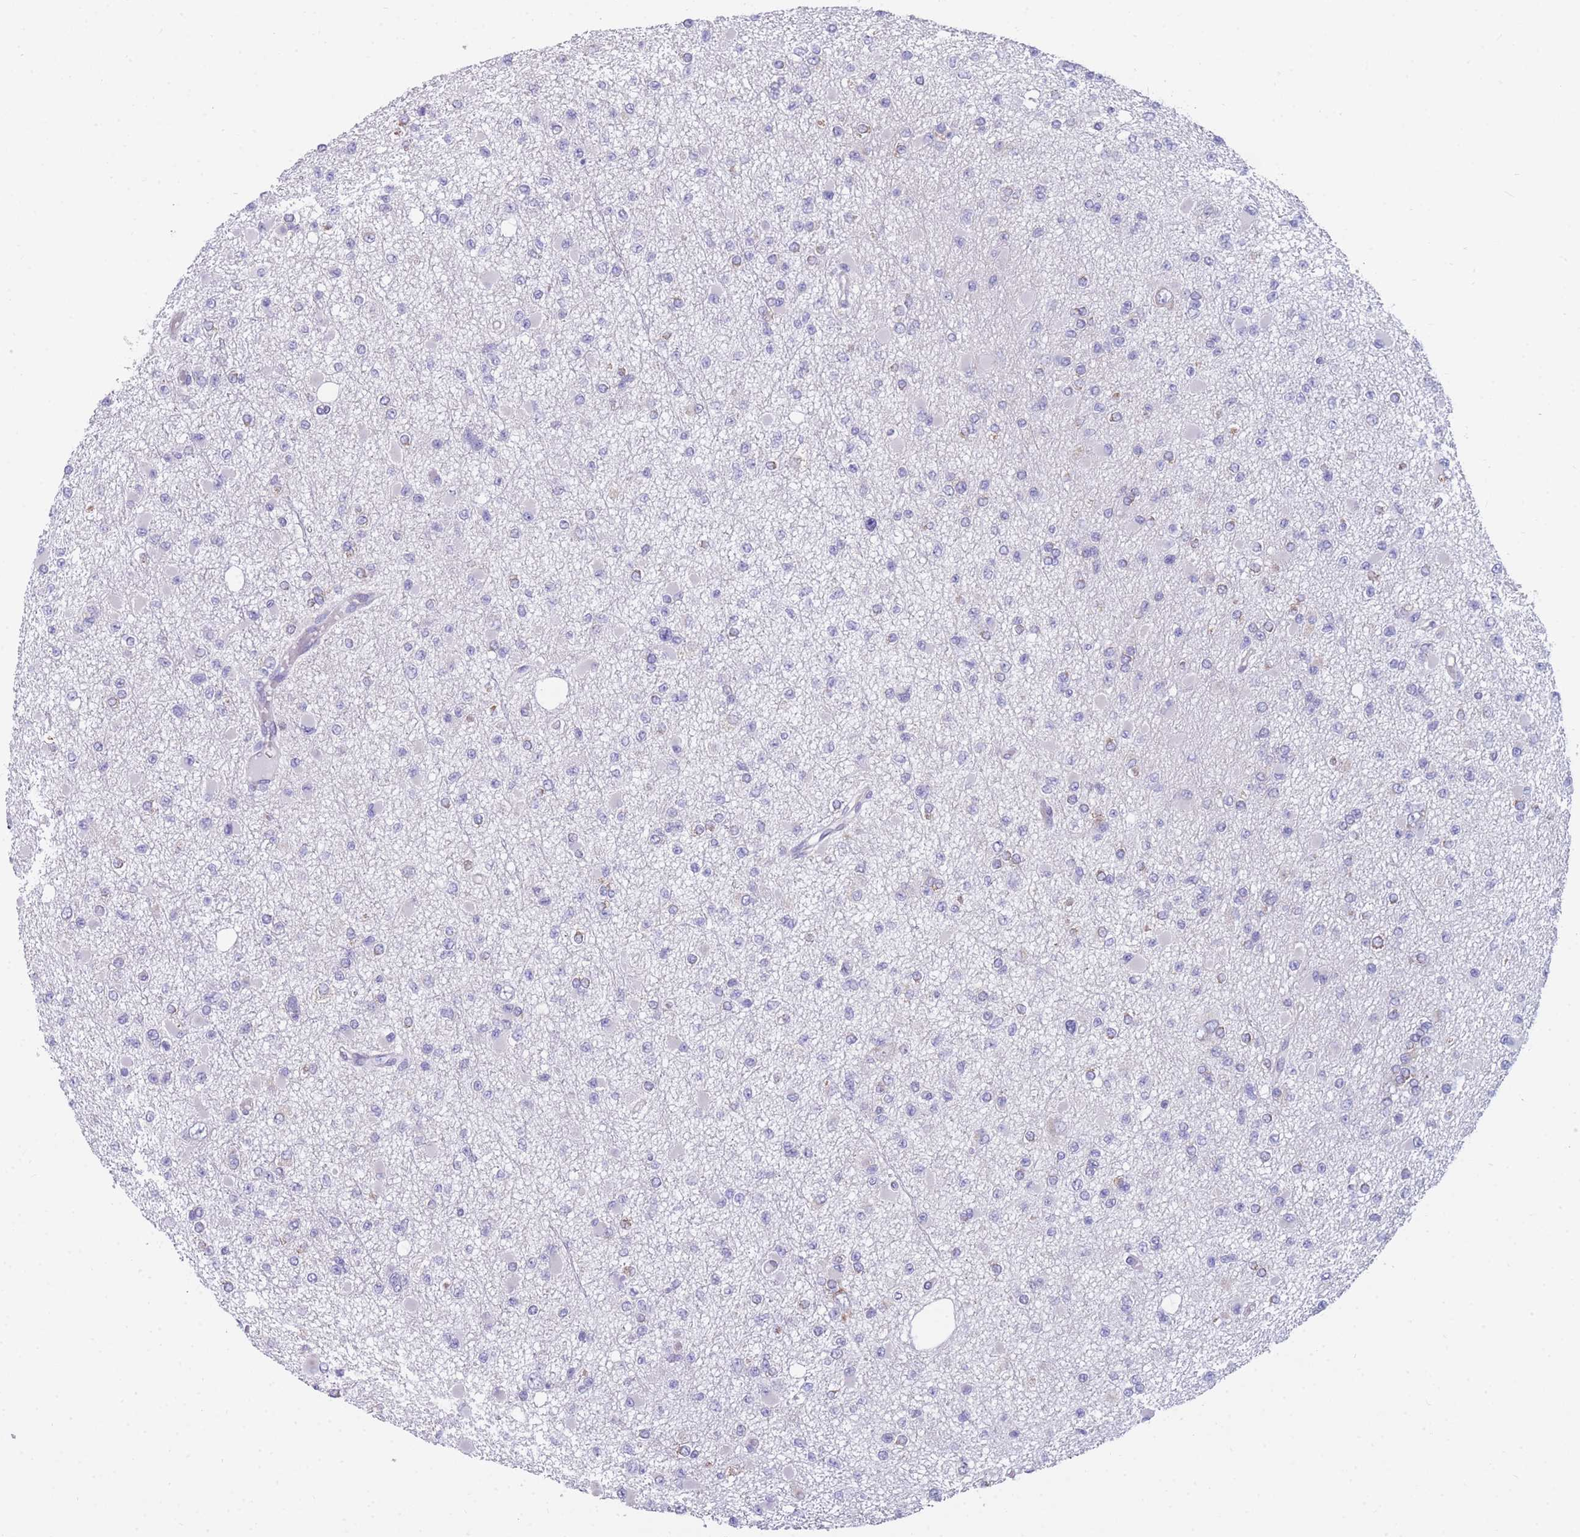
{"staining": {"intensity": "negative", "quantity": "none", "location": "none"}, "tissue": "glioma", "cell_type": "Tumor cells", "image_type": "cancer", "snomed": [{"axis": "morphology", "description": "Glioma, malignant, Low grade"}, {"axis": "topography", "description": "Brain"}], "caption": "Tumor cells are negative for brown protein staining in malignant glioma (low-grade).", "gene": "ZNF662", "patient": {"sex": "female", "age": 22}}